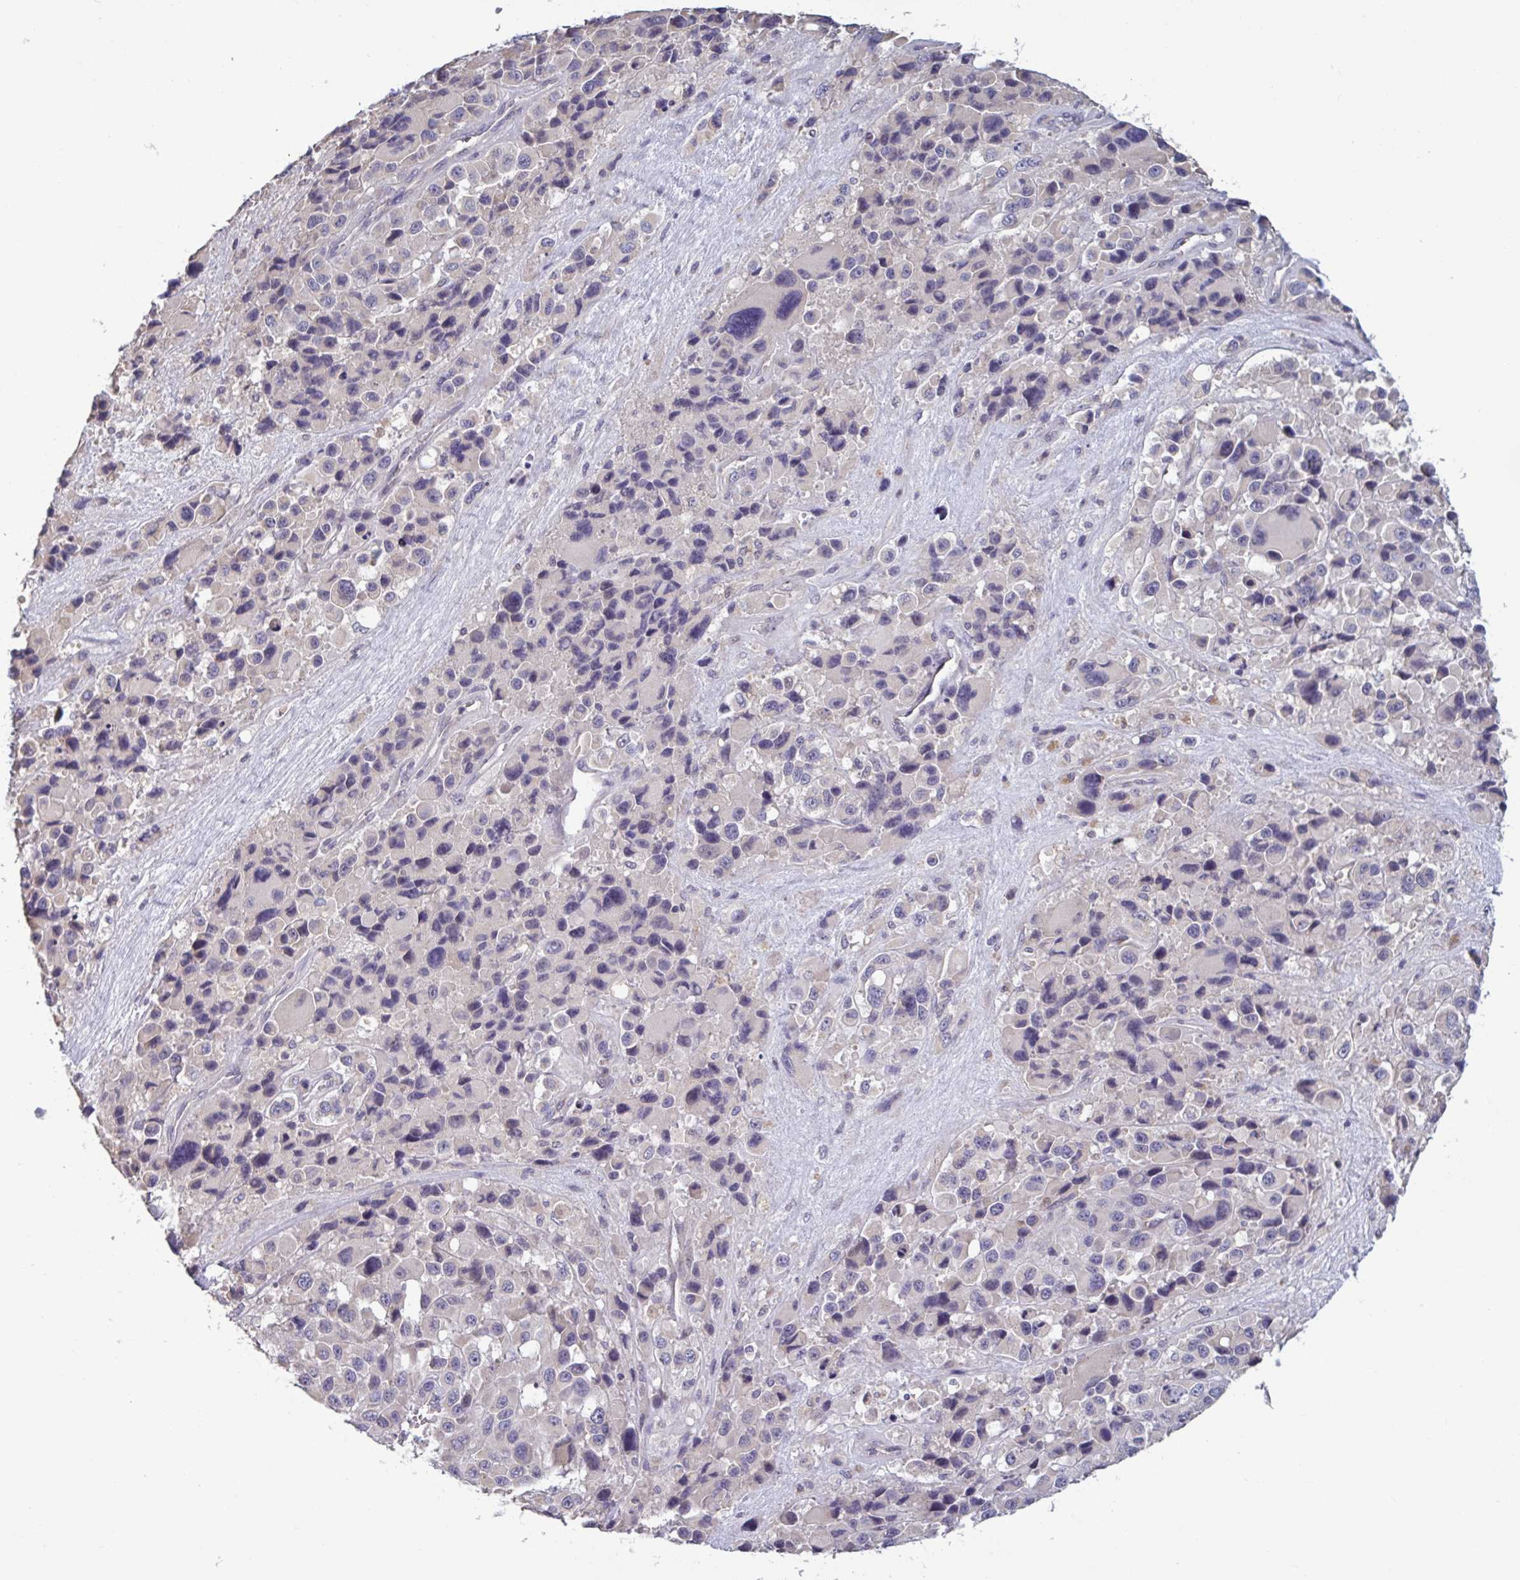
{"staining": {"intensity": "negative", "quantity": "none", "location": "none"}, "tissue": "melanoma", "cell_type": "Tumor cells", "image_type": "cancer", "snomed": [{"axis": "morphology", "description": "Malignant melanoma, Metastatic site"}, {"axis": "topography", "description": "Lymph node"}], "caption": "This is an immunohistochemistry photomicrograph of human malignant melanoma (metastatic site). There is no positivity in tumor cells.", "gene": "CD1E", "patient": {"sex": "female", "age": 65}}